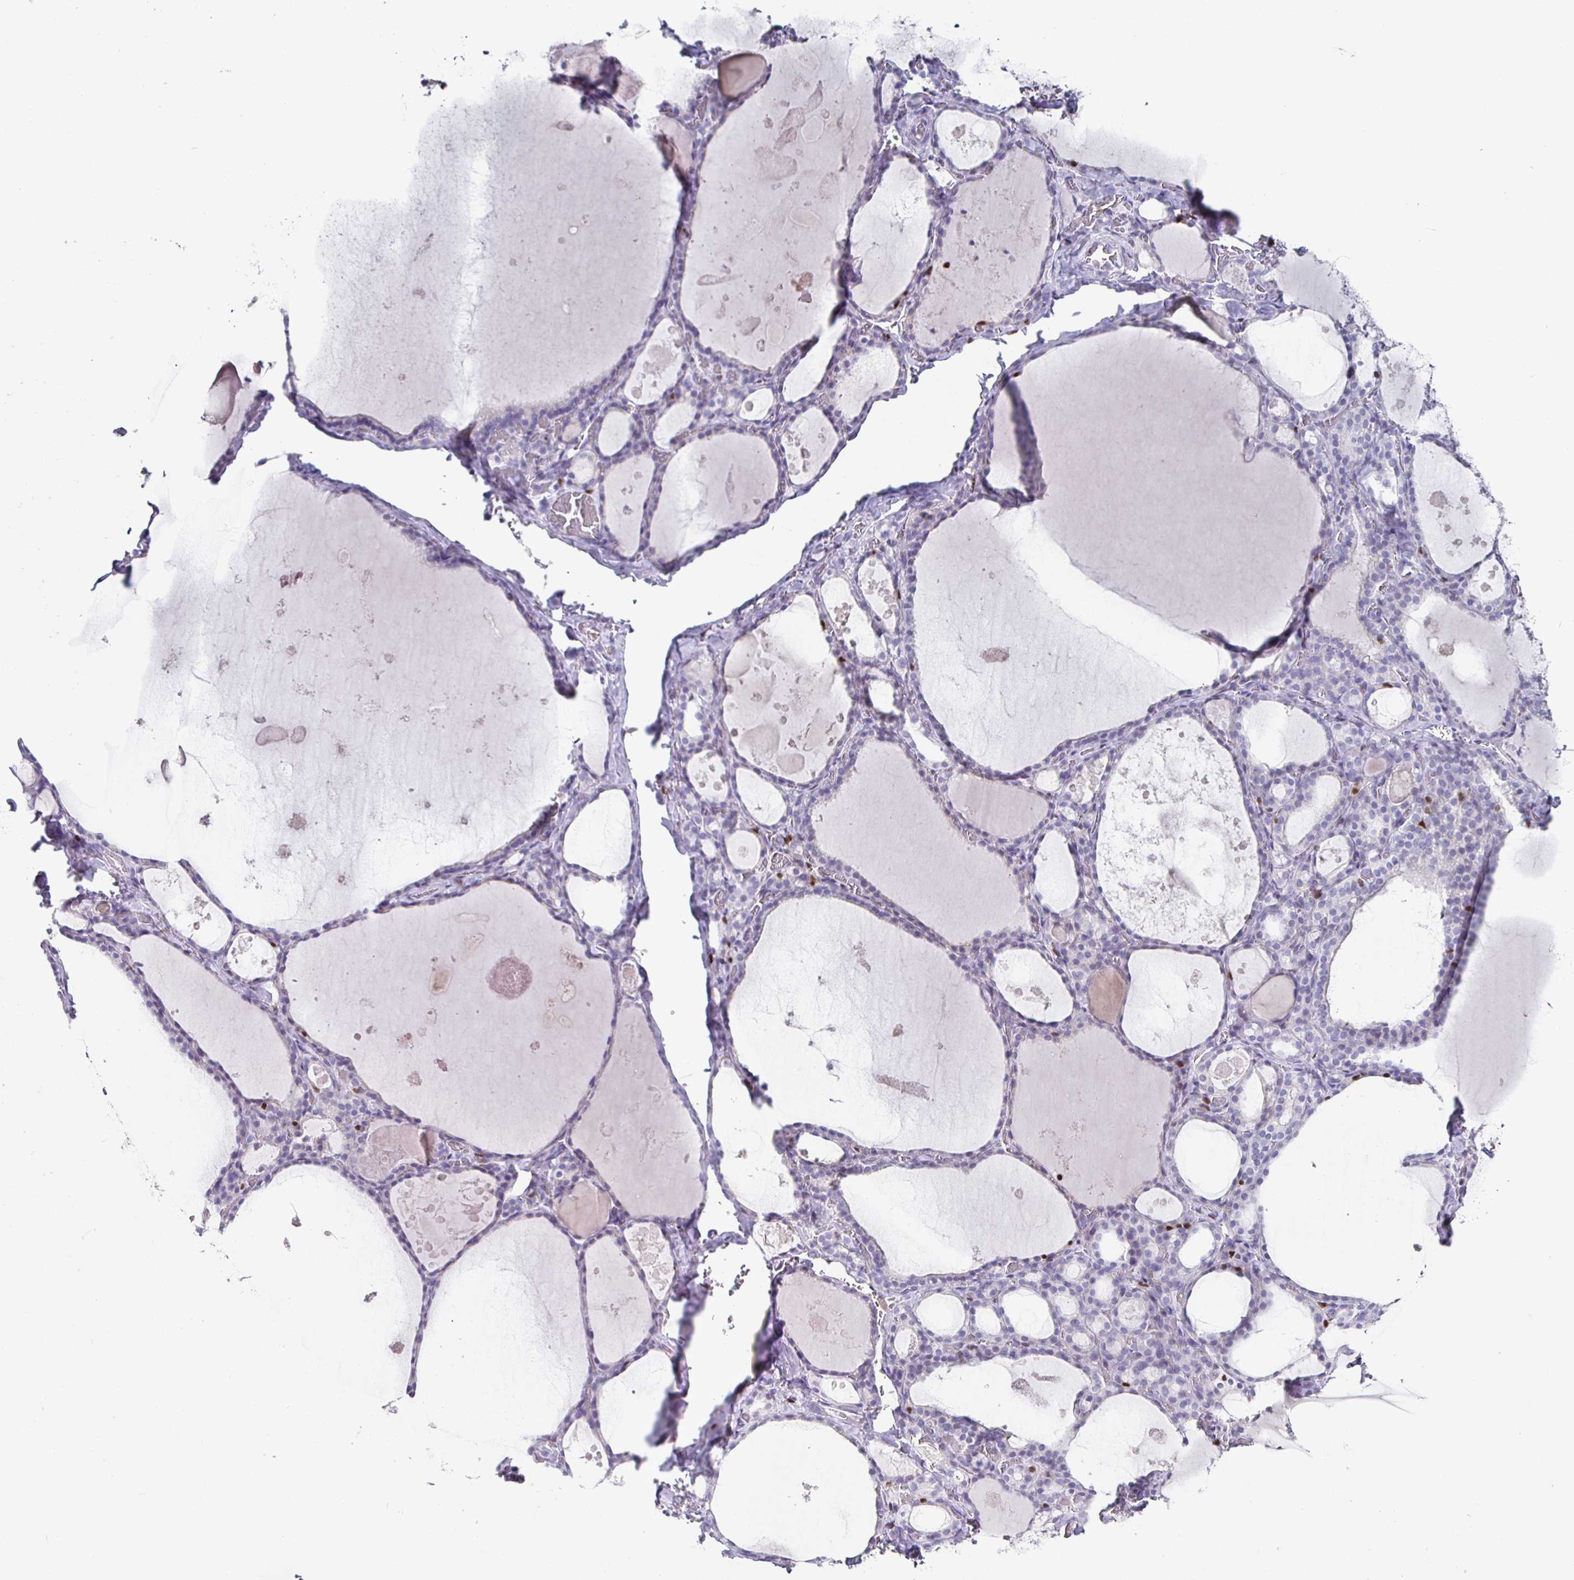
{"staining": {"intensity": "negative", "quantity": "none", "location": "none"}, "tissue": "thyroid gland", "cell_type": "Glandular cells", "image_type": "normal", "snomed": [{"axis": "morphology", "description": "Normal tissue, NOS"}, {"axis": "topography", "description": "Thyroid gland"}], "caption": "Immunohistochemistry (IHC) photomicrograph of normal human thyroid gland stained for a protein (brown), which demonstrates no positivity in glandular cells.", "gene": "RUNX2", "patient": {"sex": "male", "age": 56}}